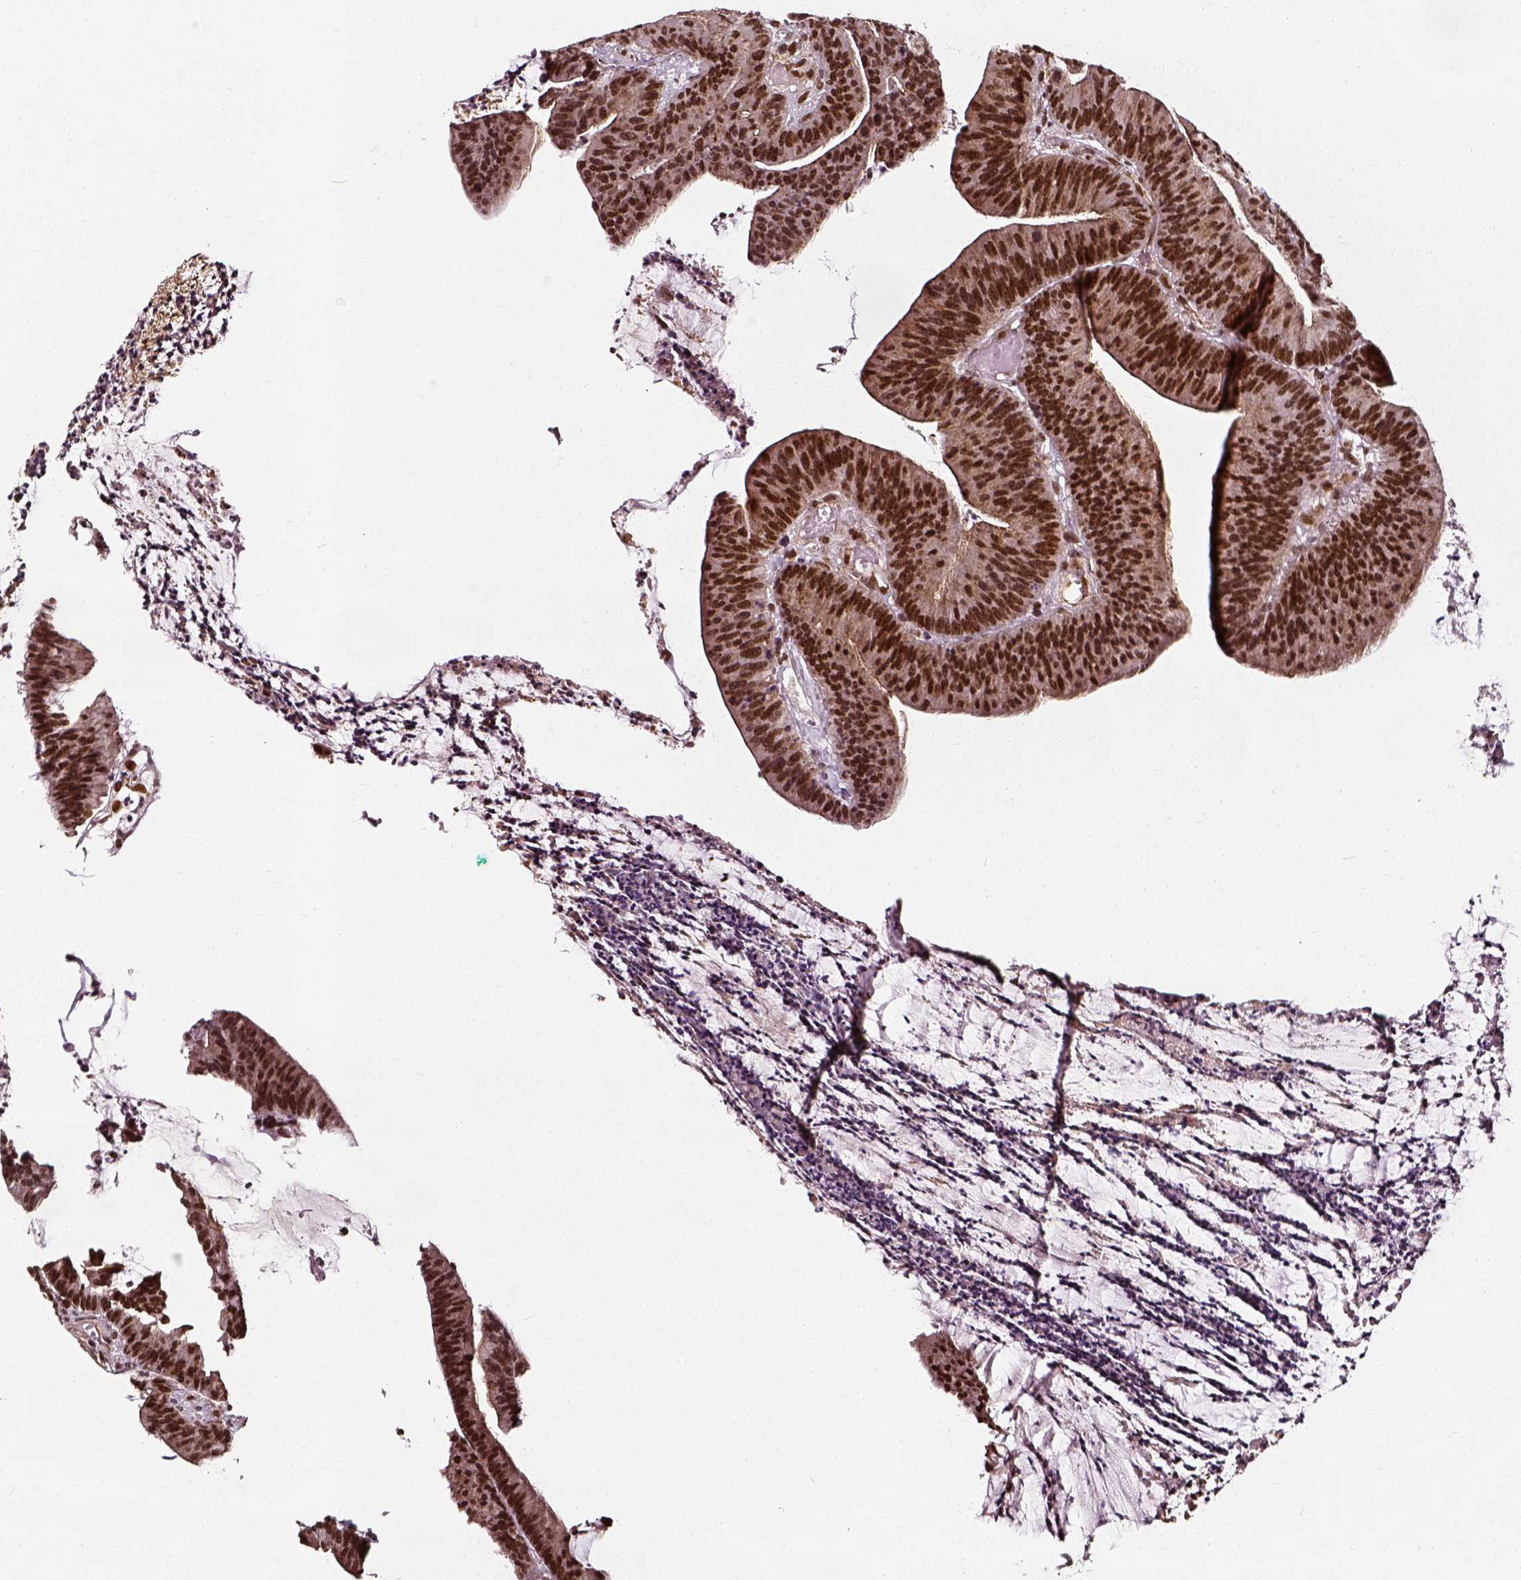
{"staining": {"intensity": "strong", "quantity": ">75%", "location": "nuclear"}, "tissue": "colorectal cancer", "cell_type": "Tumor cells", "image_type": "cancer", "snomed": [{"axis": "morphology", "description": "Adenocarcinoma, NOS"}, {"axis": "topography", "description": "Colon"}], "caption": "About >75% of tumor cells in human colorectal adenocarcinoma exhibit strong nuclear protein positivity as visualized by brown immunohistochemical staining.", "gene": "NACC1", "patient": {"sex": "female", "age": 78}}